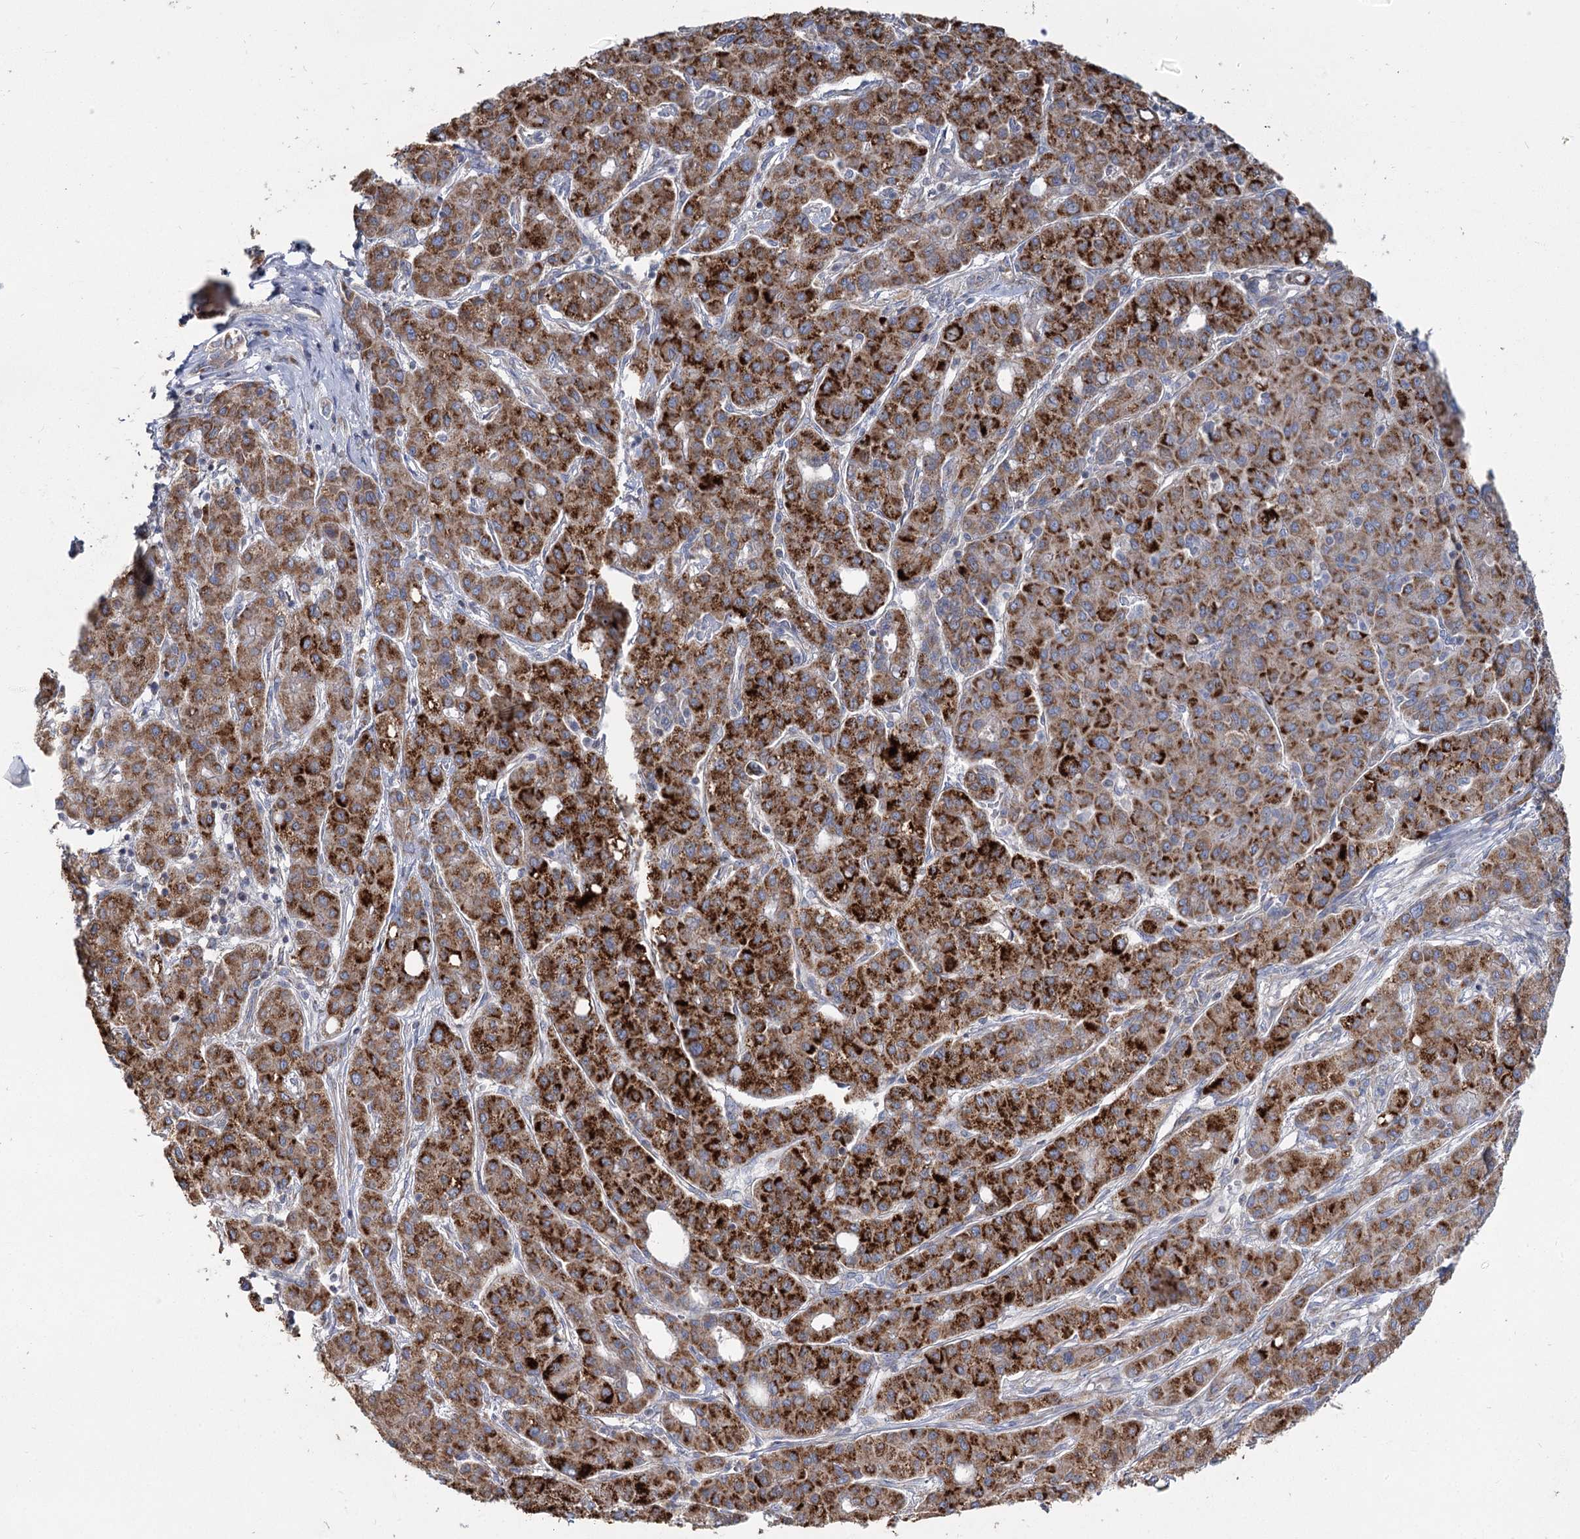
{"staining": {"intensity": "strong", "quantity": ">75%", "location": "cytoplasmic/membranous"}, "tissue": "liver cancer", "cell_type": "Tumor cells", "image_type": "cancer", "snomed": [{"axis": "morphology", "description": "Carcinoma, Hepatocellular, NOS"}, {"axis": "topography", "description": "Liver"}], "caption": "This is a micrograph of IHC staining of liver hepatocellular carcinoma, which shows strong expression in the cytoplasmic/membranous of tumor cells.", "gene": "ACOX2", "patient": {"sex": "male", "age": 65}}